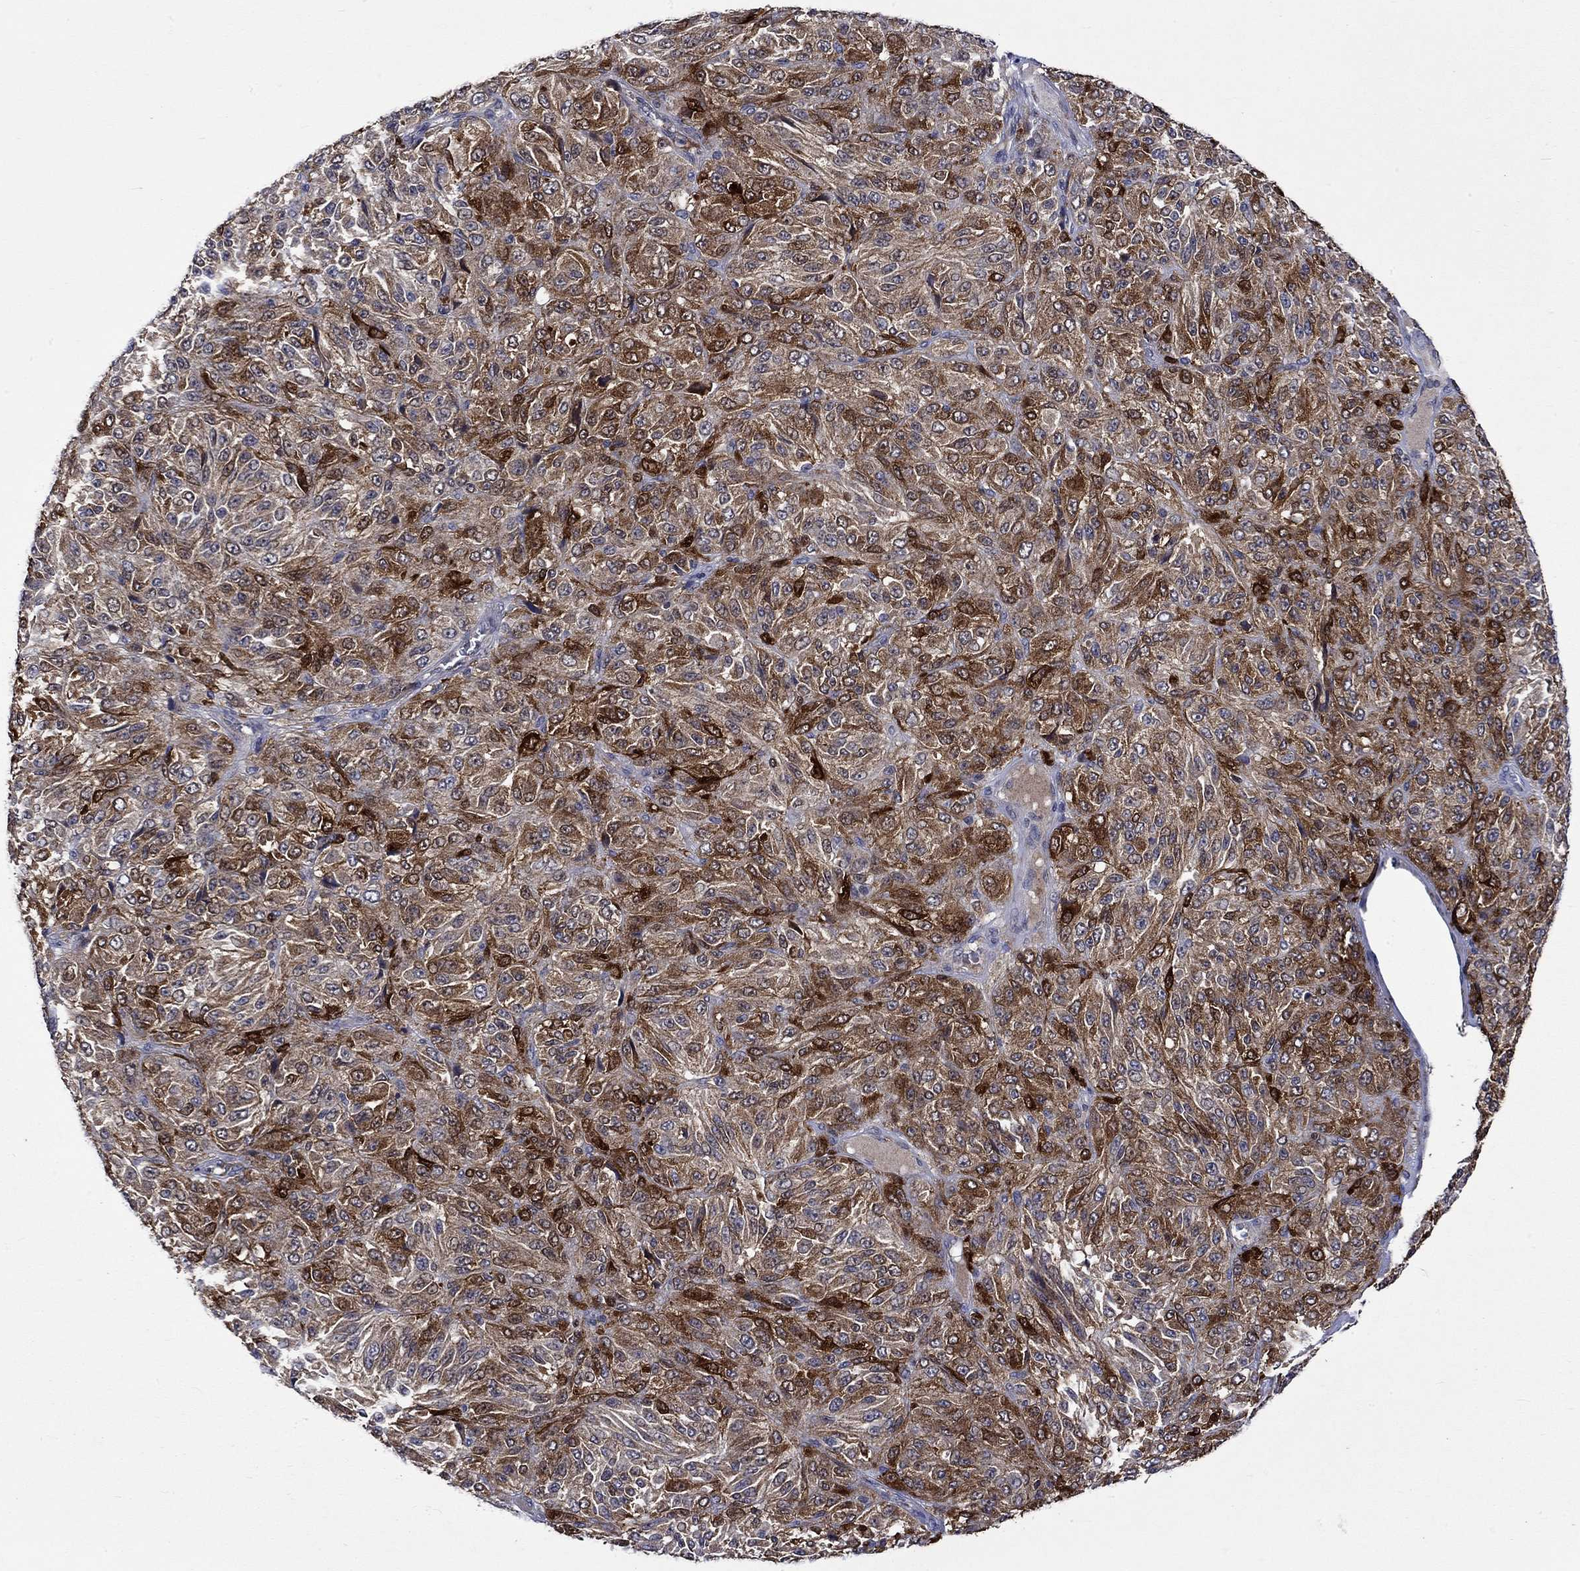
{"staining": {"intensity": "strong", "quantity": "25%-75%", "location": "cytoplasmic/membranous"}, "tissue": "melanoma", "cell_type": "Tumor cells", "image_type": "cancer", "snomed": [{"axis": "morphology", "description": "Malignant melanoma, Metastatic site"}, {"axis": "topography", "description": "Brain"}], "caption": "Immunohistochemistry (IHC) (DAB) staining of melanoma exhibits strong cytoplasmic/membranous protein expression in about 25%-75% of tumor cells.", "gene": "CRYAB", "patient": {"sex": "female", "age": 56}}